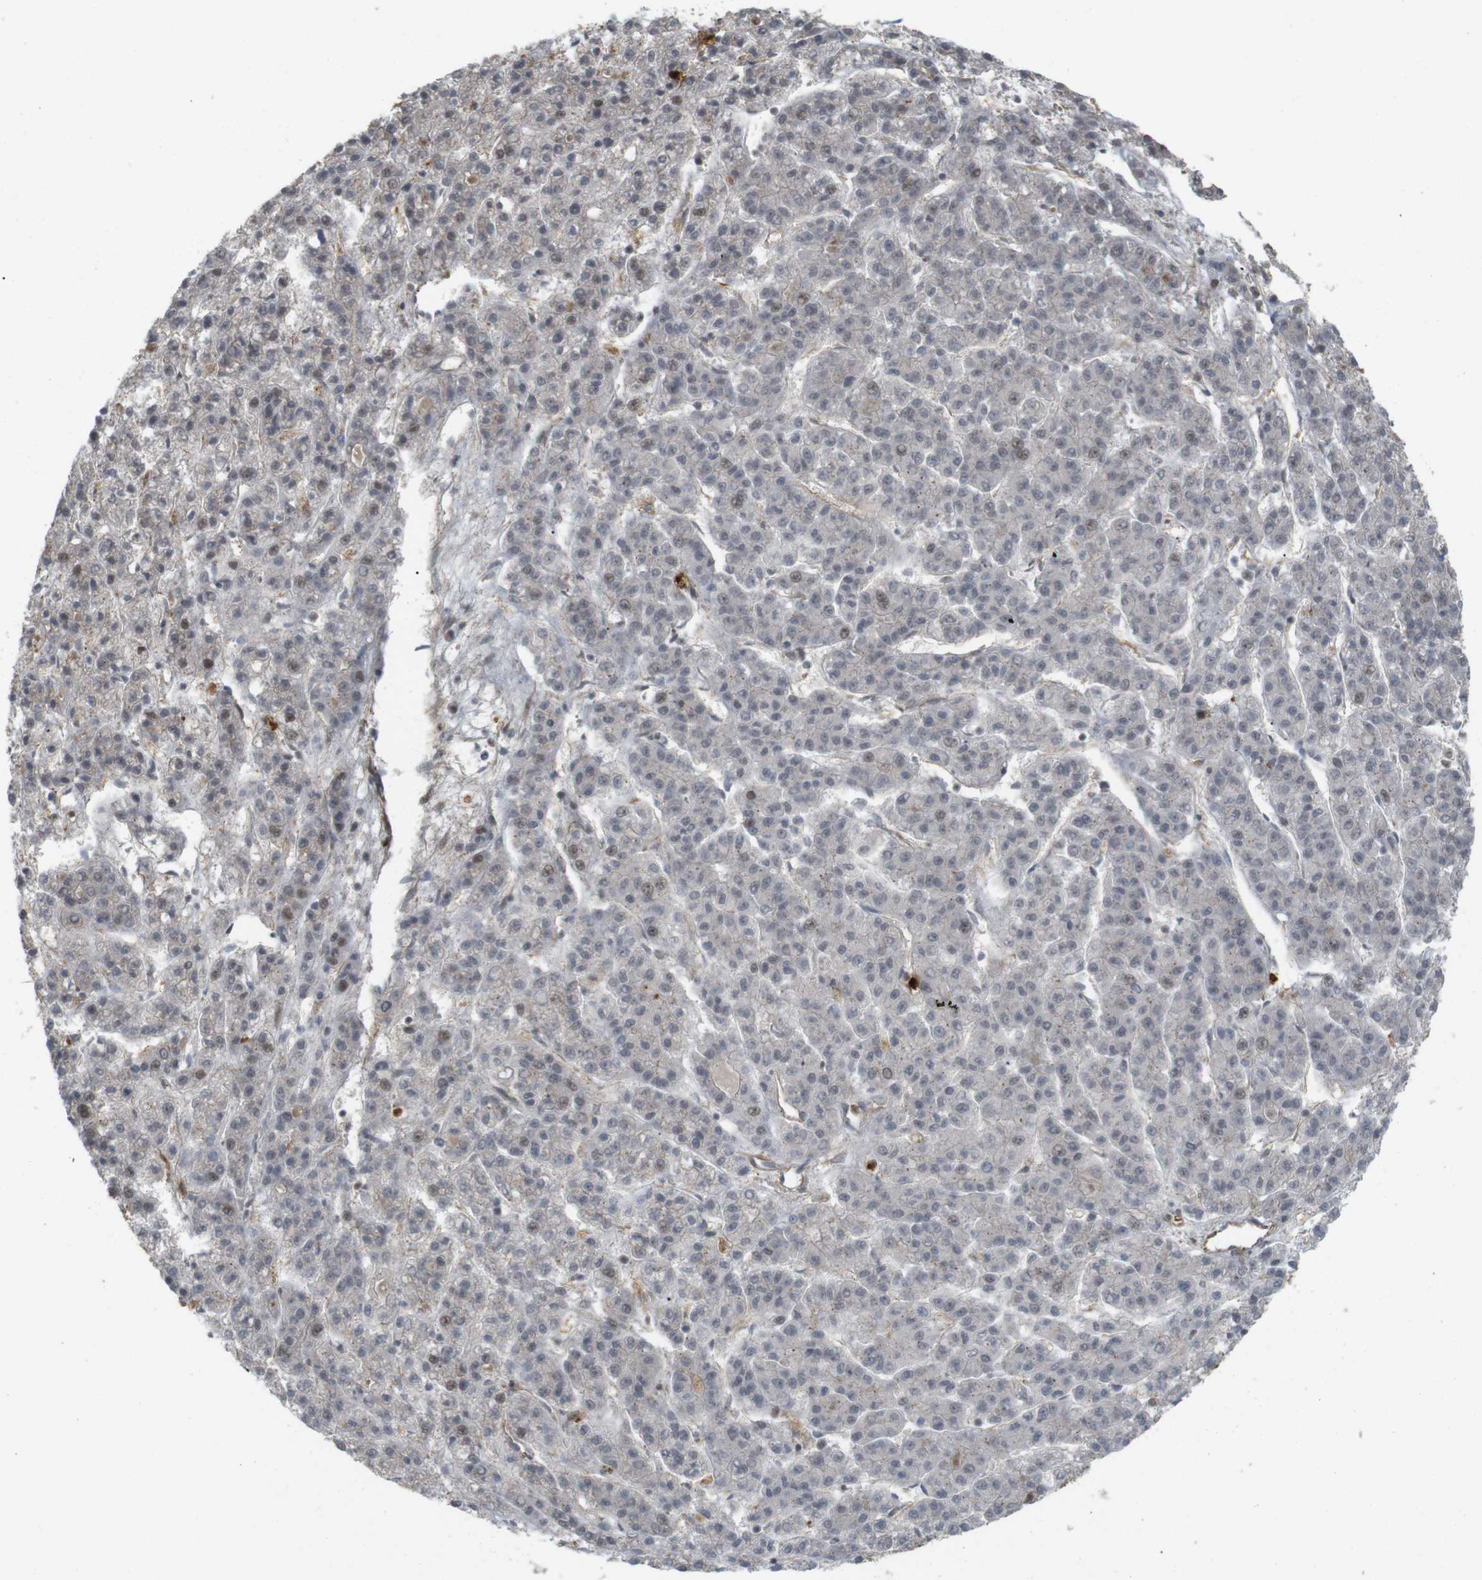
{"staining": {"intensity": "moderate", "quantity": "<25%", "location": "nuclear"}, "tissue": "liver cancer", "cell_type": "Tumor cells", "image_type": "cancer", "snomed": [{"axis": "morphology", "description": "Carcinoma, Hepatocellular, NOS"}, {"axis": "topography", "description": "Liver"}], "caption": "Brown immunohistochemical staining in hepatocellular carcinoma (liver) displays moderate nuclear expression in approximately <25% of tumor cells. The protein of interest is shown in brown color, while the nuclei are stained blue.", "gene": "SP2", "patient": {"sex": "male", "age": 70}}